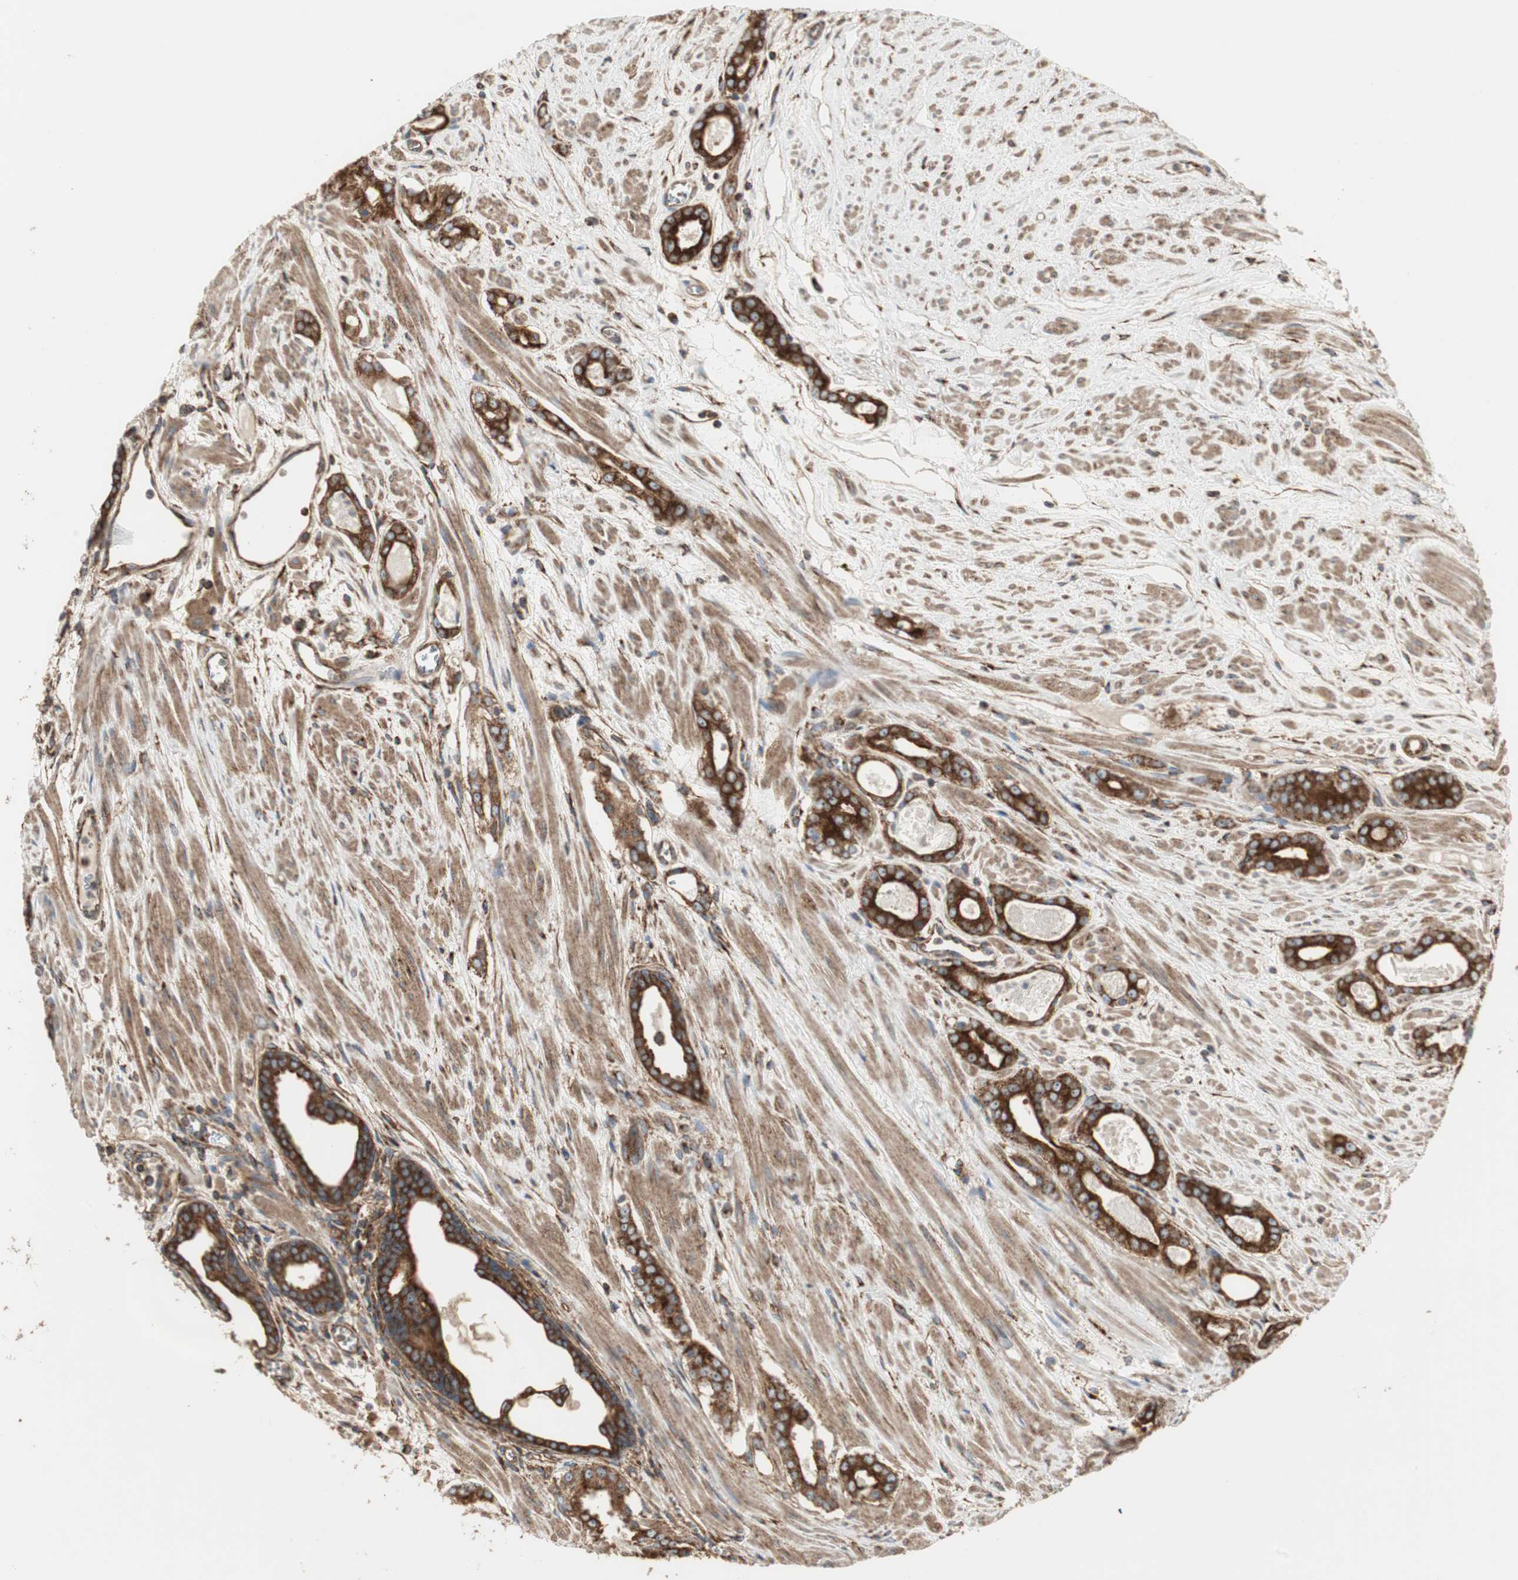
{"staining": {"intensity": "strong", "quantity": ">75%", "location": "cytoplasmic/membranous"}, "tissue": "prostate cancer", "cell_type": "Tumor cells", "image_type": "cancer", "snomed": [{"axis": "morphology", "description": "Adenocarcinoma, Low grade"}, {"axis": "topography", "description": "Prostate"}], "caption": "High-power microscopy captured an IHC photomicrograph of adenocarcinoma (low-grade) (prostate), revealing strong cytoplasmic/membranous staining in approximately >75% of tumor cells. (Brightfield microscopy of DAB IHC at high magnification).", "gene": "H6PD", "patient": {"sex": "male", "age": 57}}